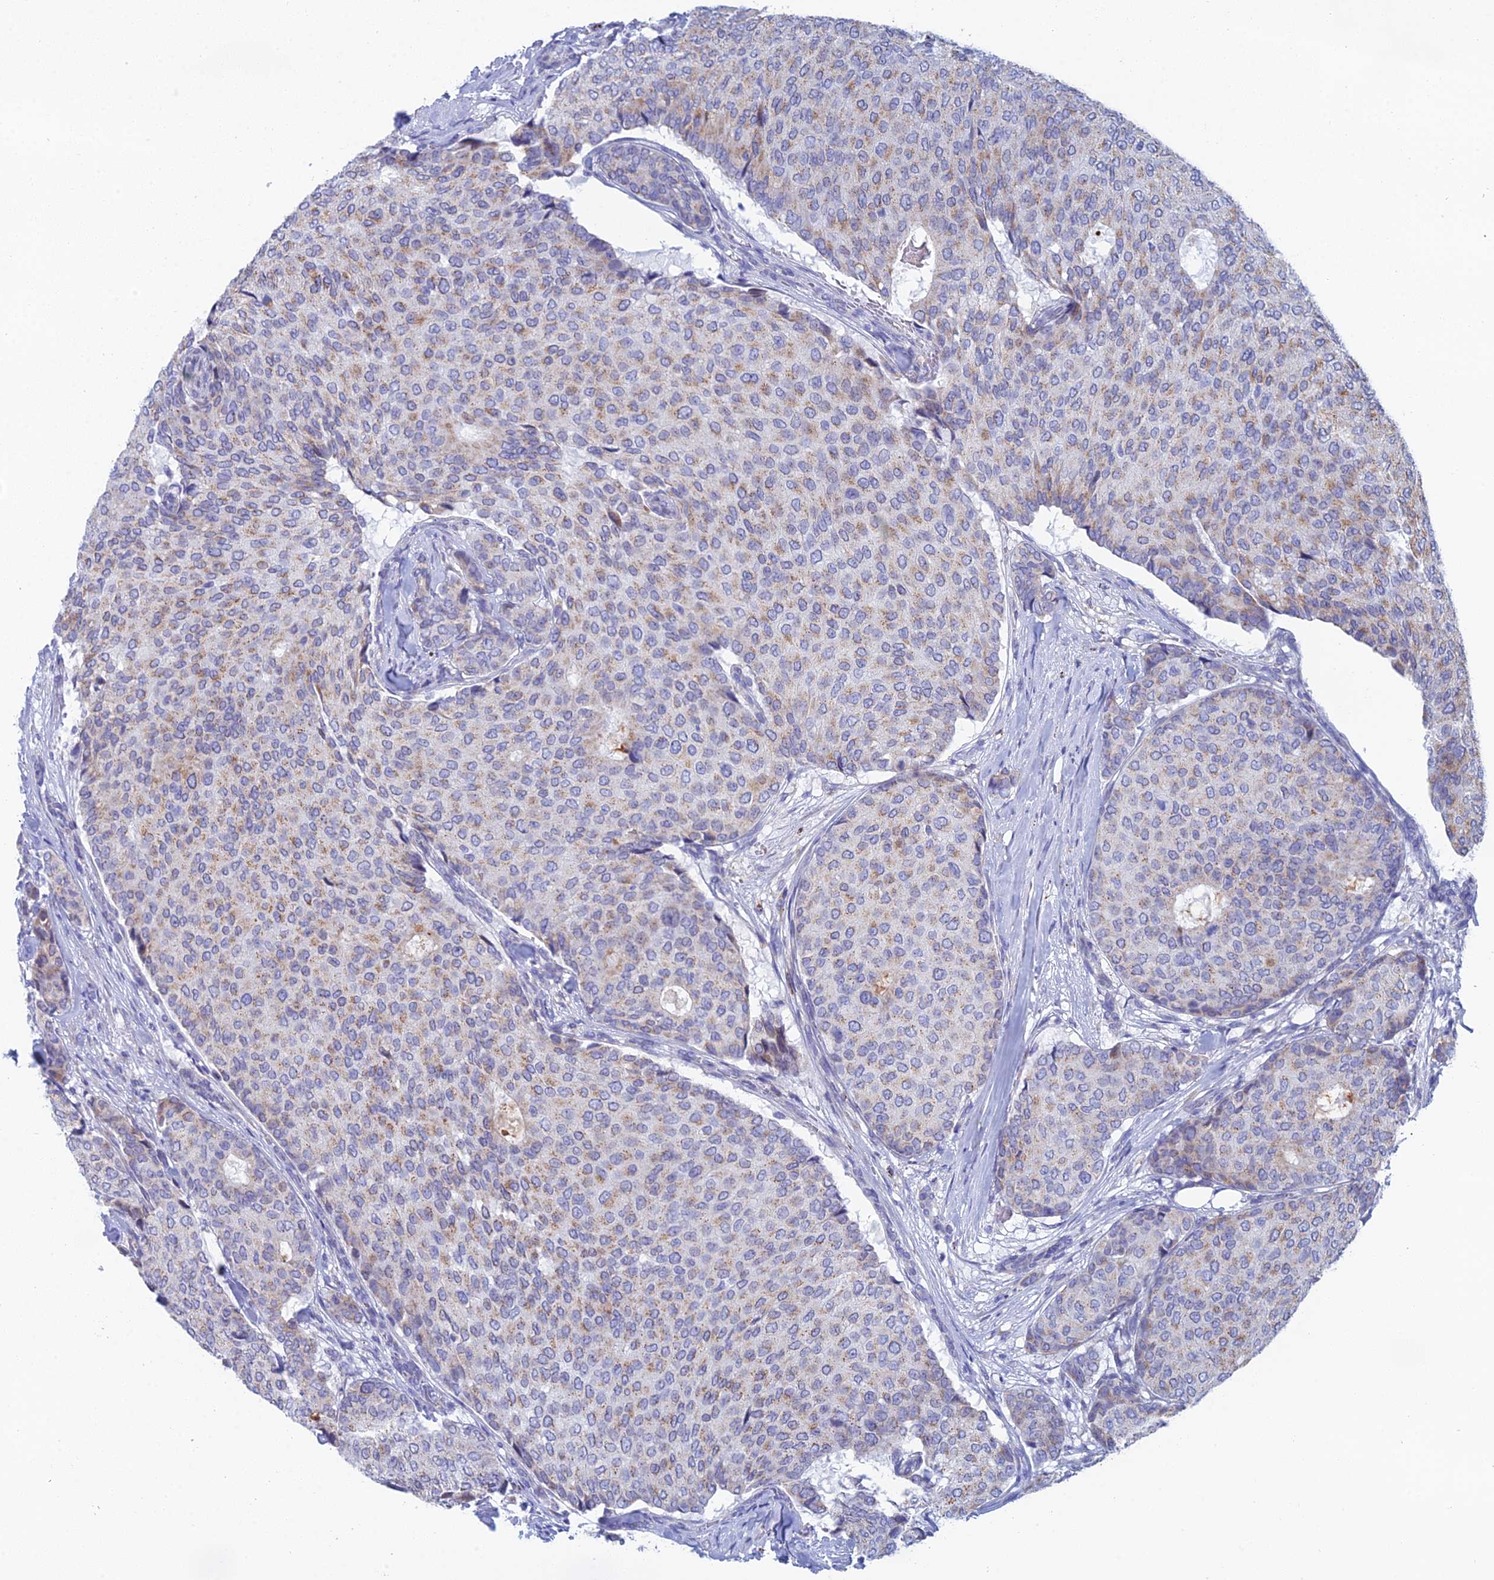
{"staining": {"intensity": "moderate", "quantity": "<25%", "location": "cytoplasmic/membranous"}, "tissue": "breast cancer", "cell_type": "Tumor cells", "image_type": "cancer", "snomed": [{"axis": "morphology", "description": "Duct carcinoma"}, {"axis": "topography", "description": "Breast"}], "caption": "IHC (DAB (3,3'-diaminobenzidine)) staining of human intraductal carcinoma (breast) reveals moderate cytoplasmic/membranous protein positivity in about <25% of tumor cells. Nuclei are stained in blue.", "gene": "CFAP210", "patient": {"sex": "female", "age": 75}}